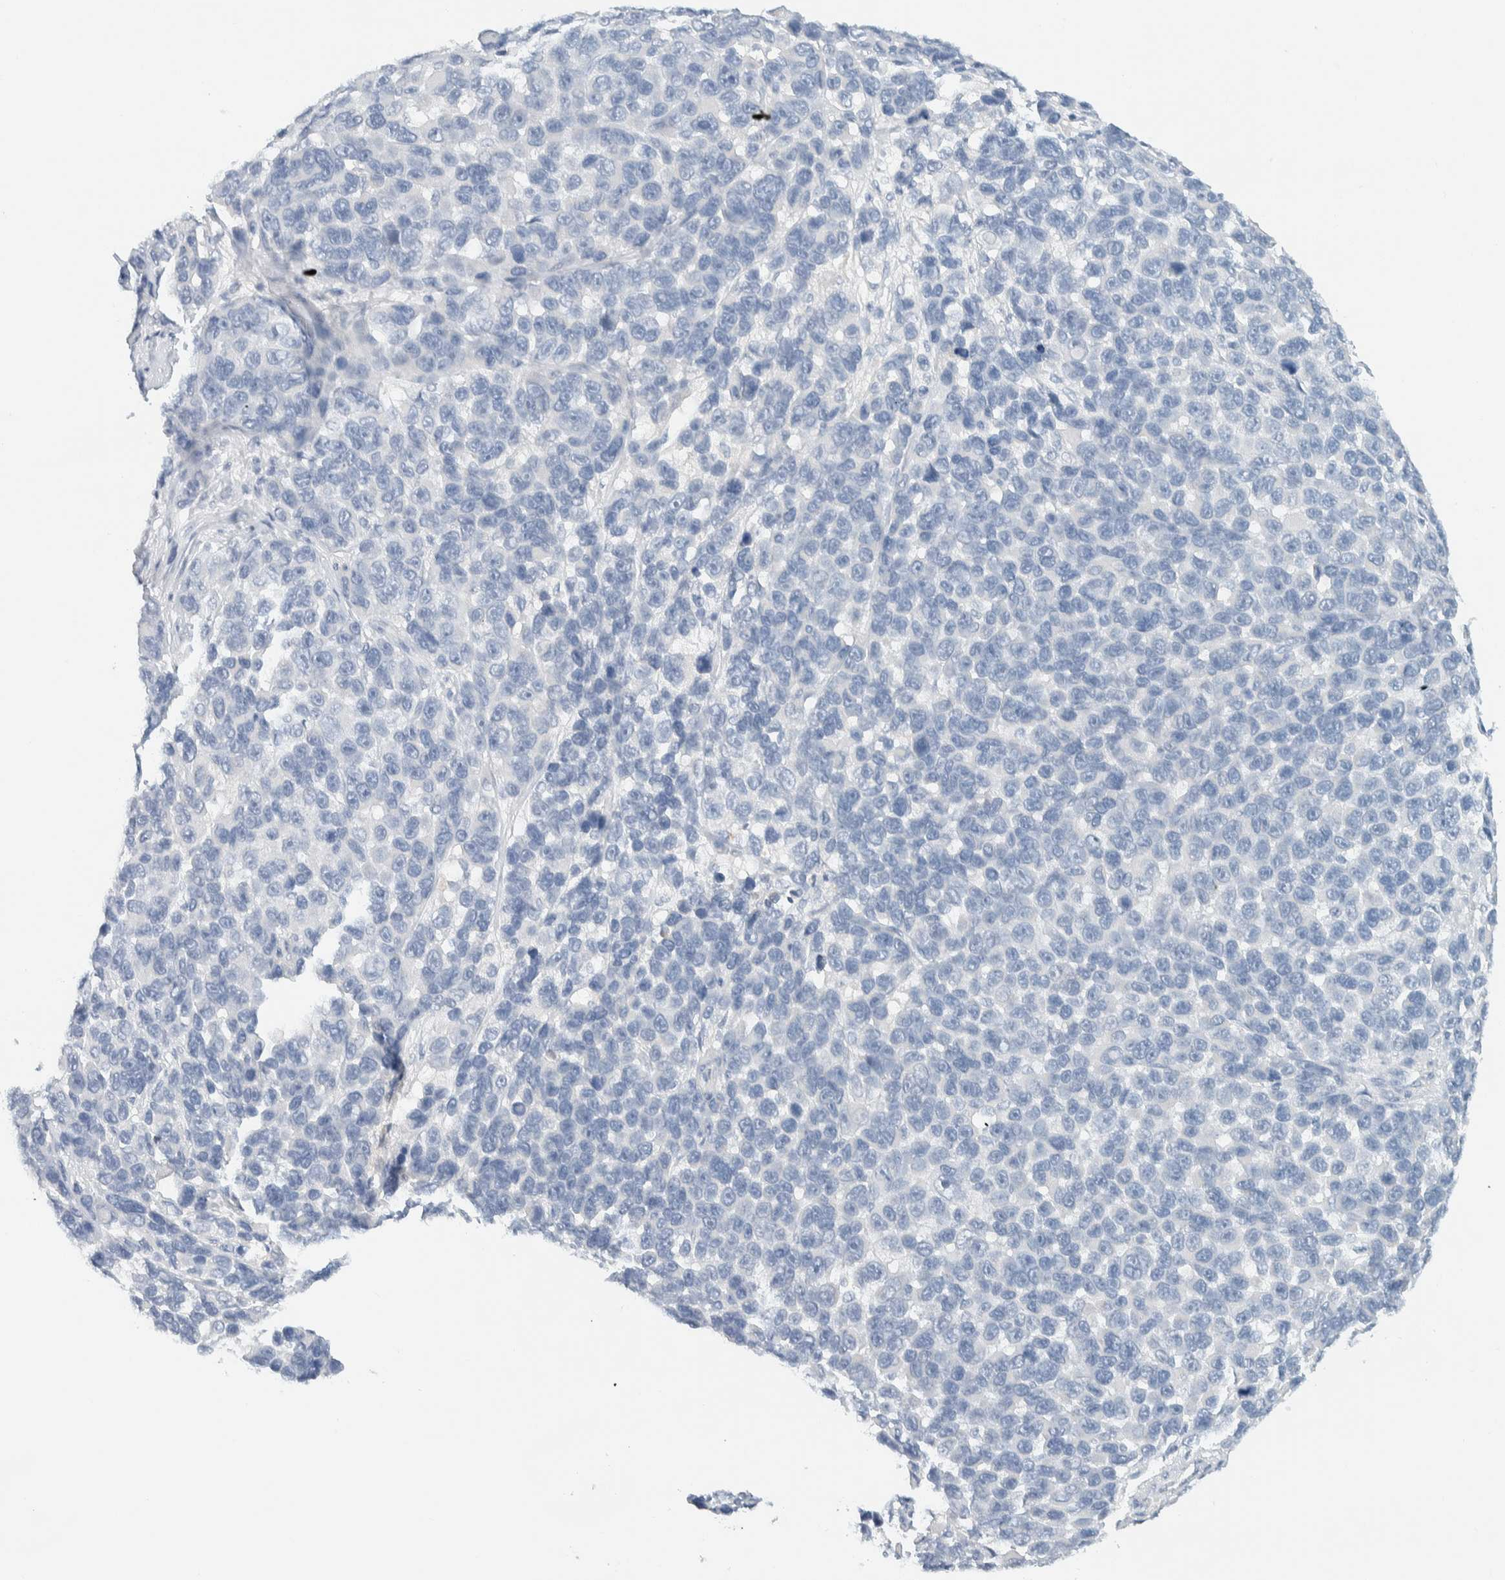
{"staining": {"intensity": "negative", "quantity": "none", "location": "none"}, "tissue": "melanoma", "cell_type": "Tumor cells", "image_type": "cancer", "snomed": [{"axis": "morphology", "description": "Malignant melanoma, NOS"}, {"axis": "topography", "description": "Skin"}], "caption": "The image reveals no significant positivity in tumor cells of melanoma.", "gene": "ALOX12B", "patient": {"sex": "male", "age": 53}}